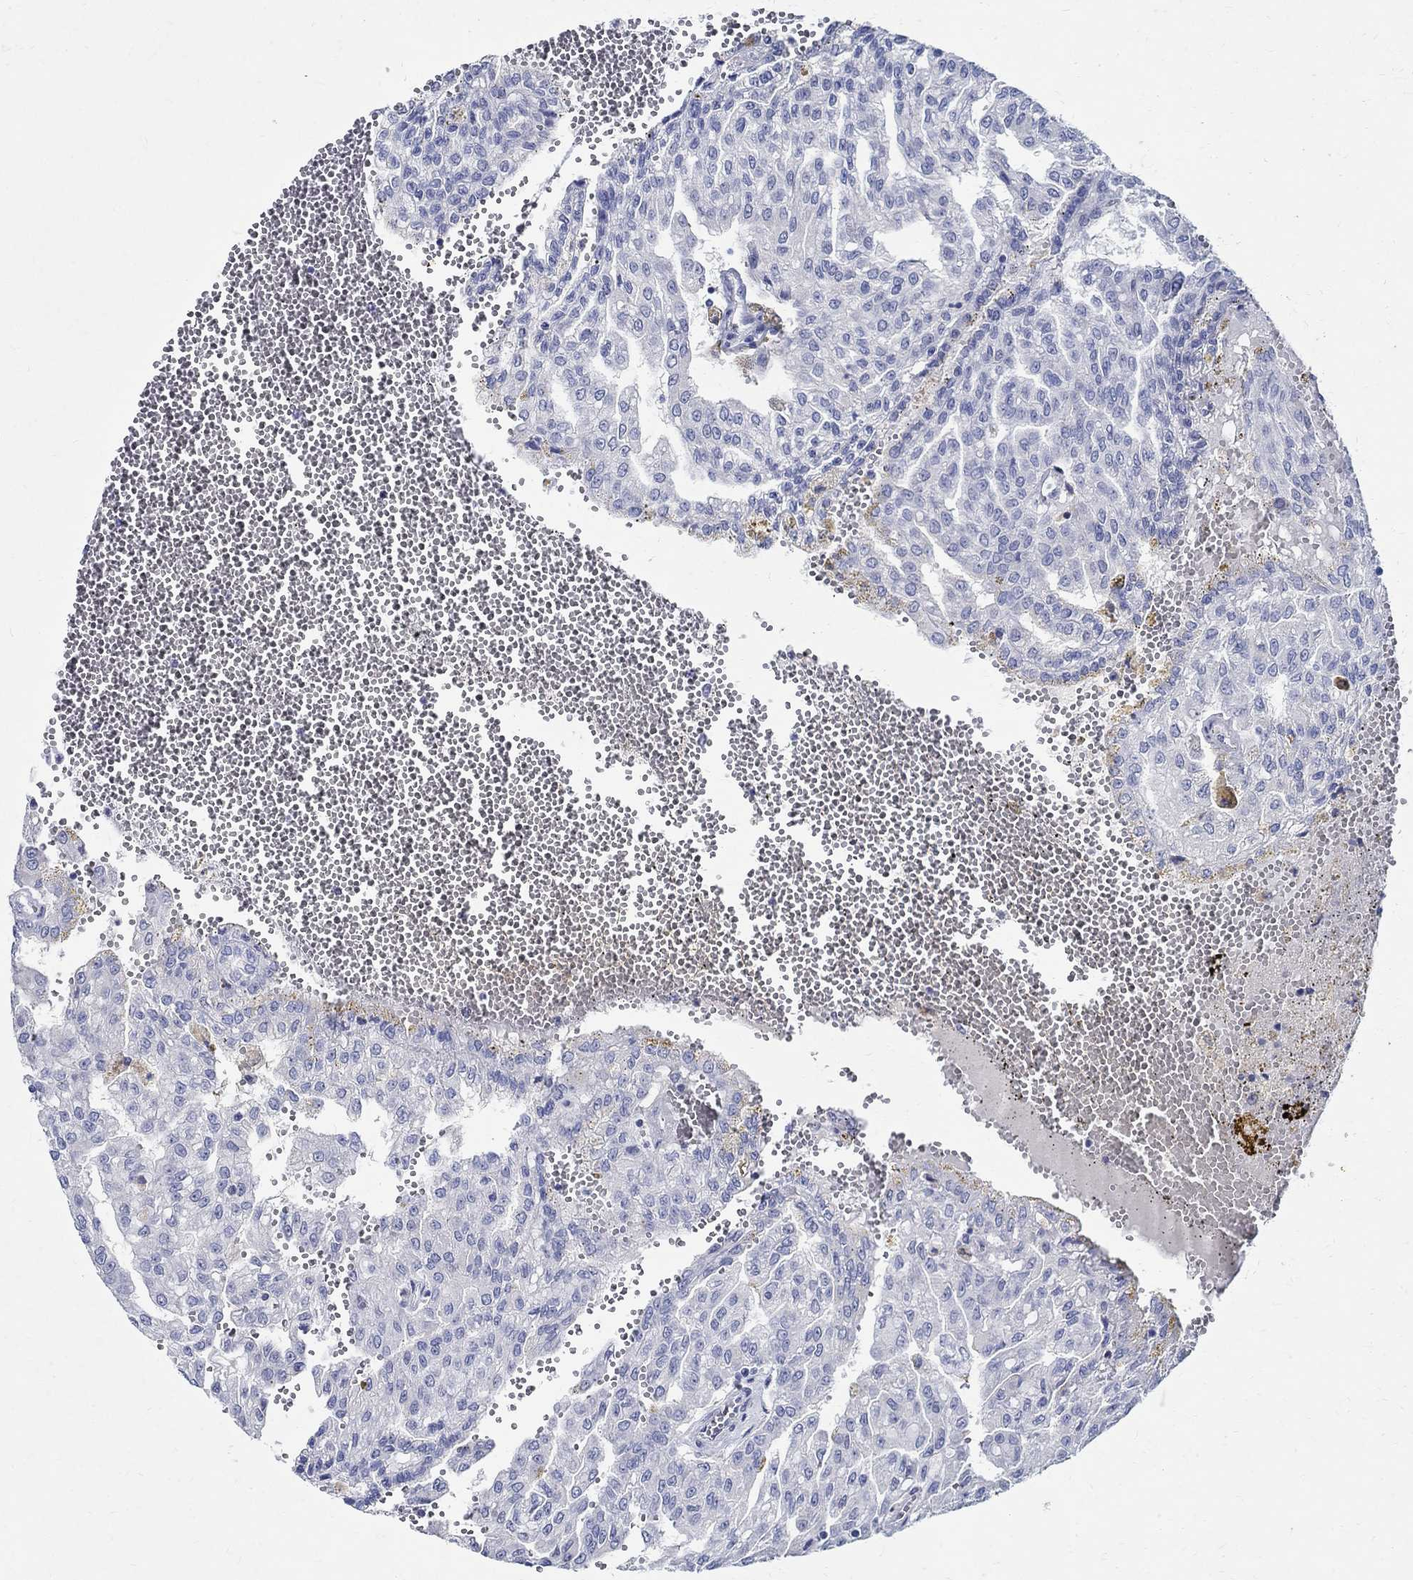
{"staining": {"intensity": "negative", "quantity": "none", "location": "none"}, "tissue": "renal cancer", "cell_type": "Tumor cells", "image_type": "cancer", "snomed": [{"axis": "morphology", "description": "Adenocarcinoma, NOS"}, {"axis": "topography", "description": "Kidney"}], "caption": "This is an immunohistochemistry micrograph of human adenocarcinoma (renal). There is no expression in tumor cells.", "gene": "BSPRY", "patient": {"sex": "male", "age": 63}}